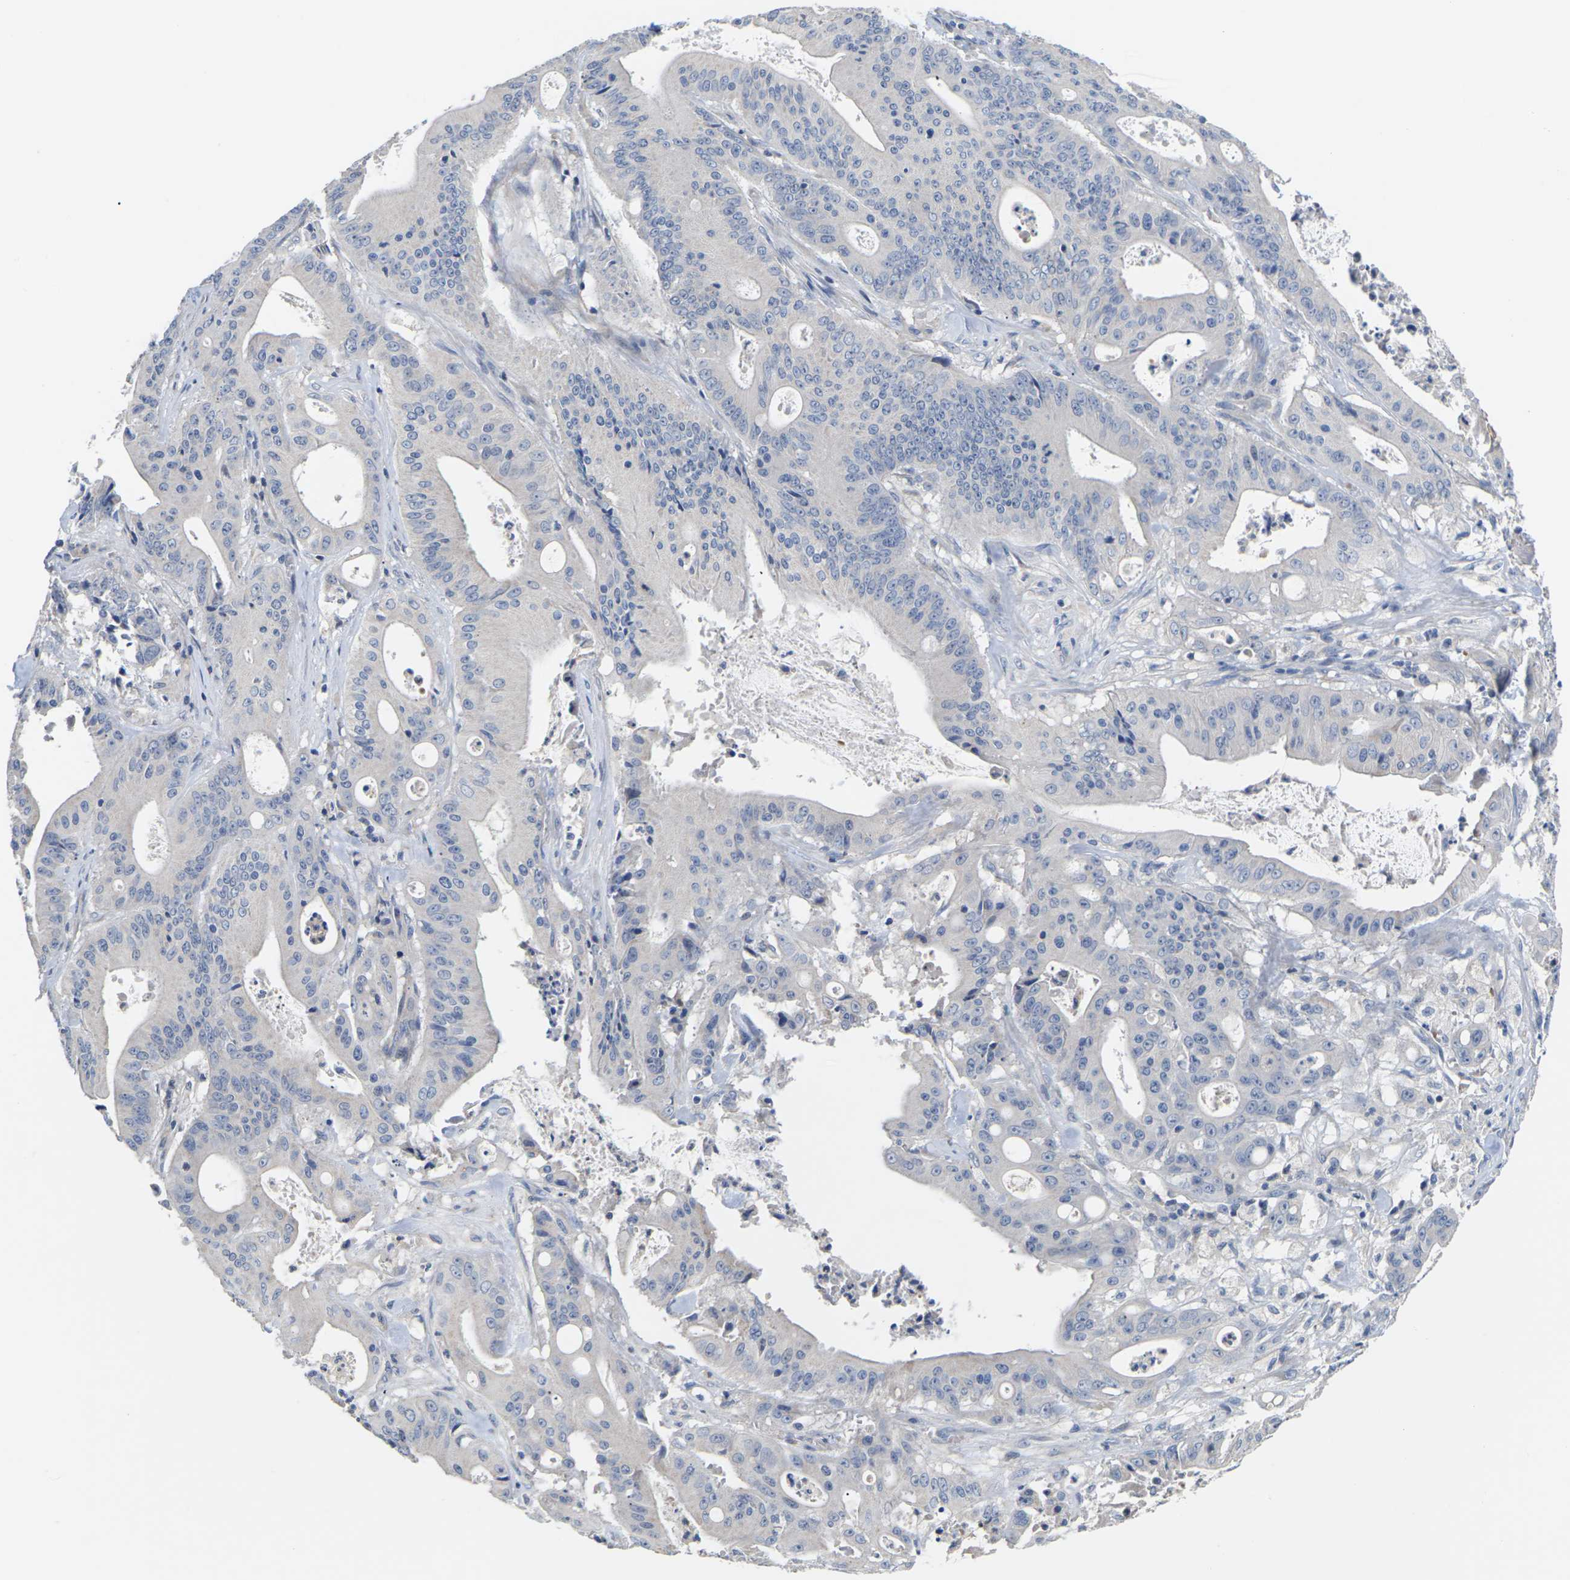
{"staining": {"intensity": "negative", "quantity": "none", "location": "none"}, "tissue": "pancreatic cancer", "cell_type": "Tumor cells", "image_type": "cancer", "snomed": [{"axis": "morphology", "description": "Normal tissue, NOS"}, {"axis": "topography", "description": "Lymph node"}], "caption": "This is an IHC photomicrograph of pancreatic cancer. There is no staining in tumor cells.", "gene": "TMCO4", "patient": {"sex": "male", "age": 62}}